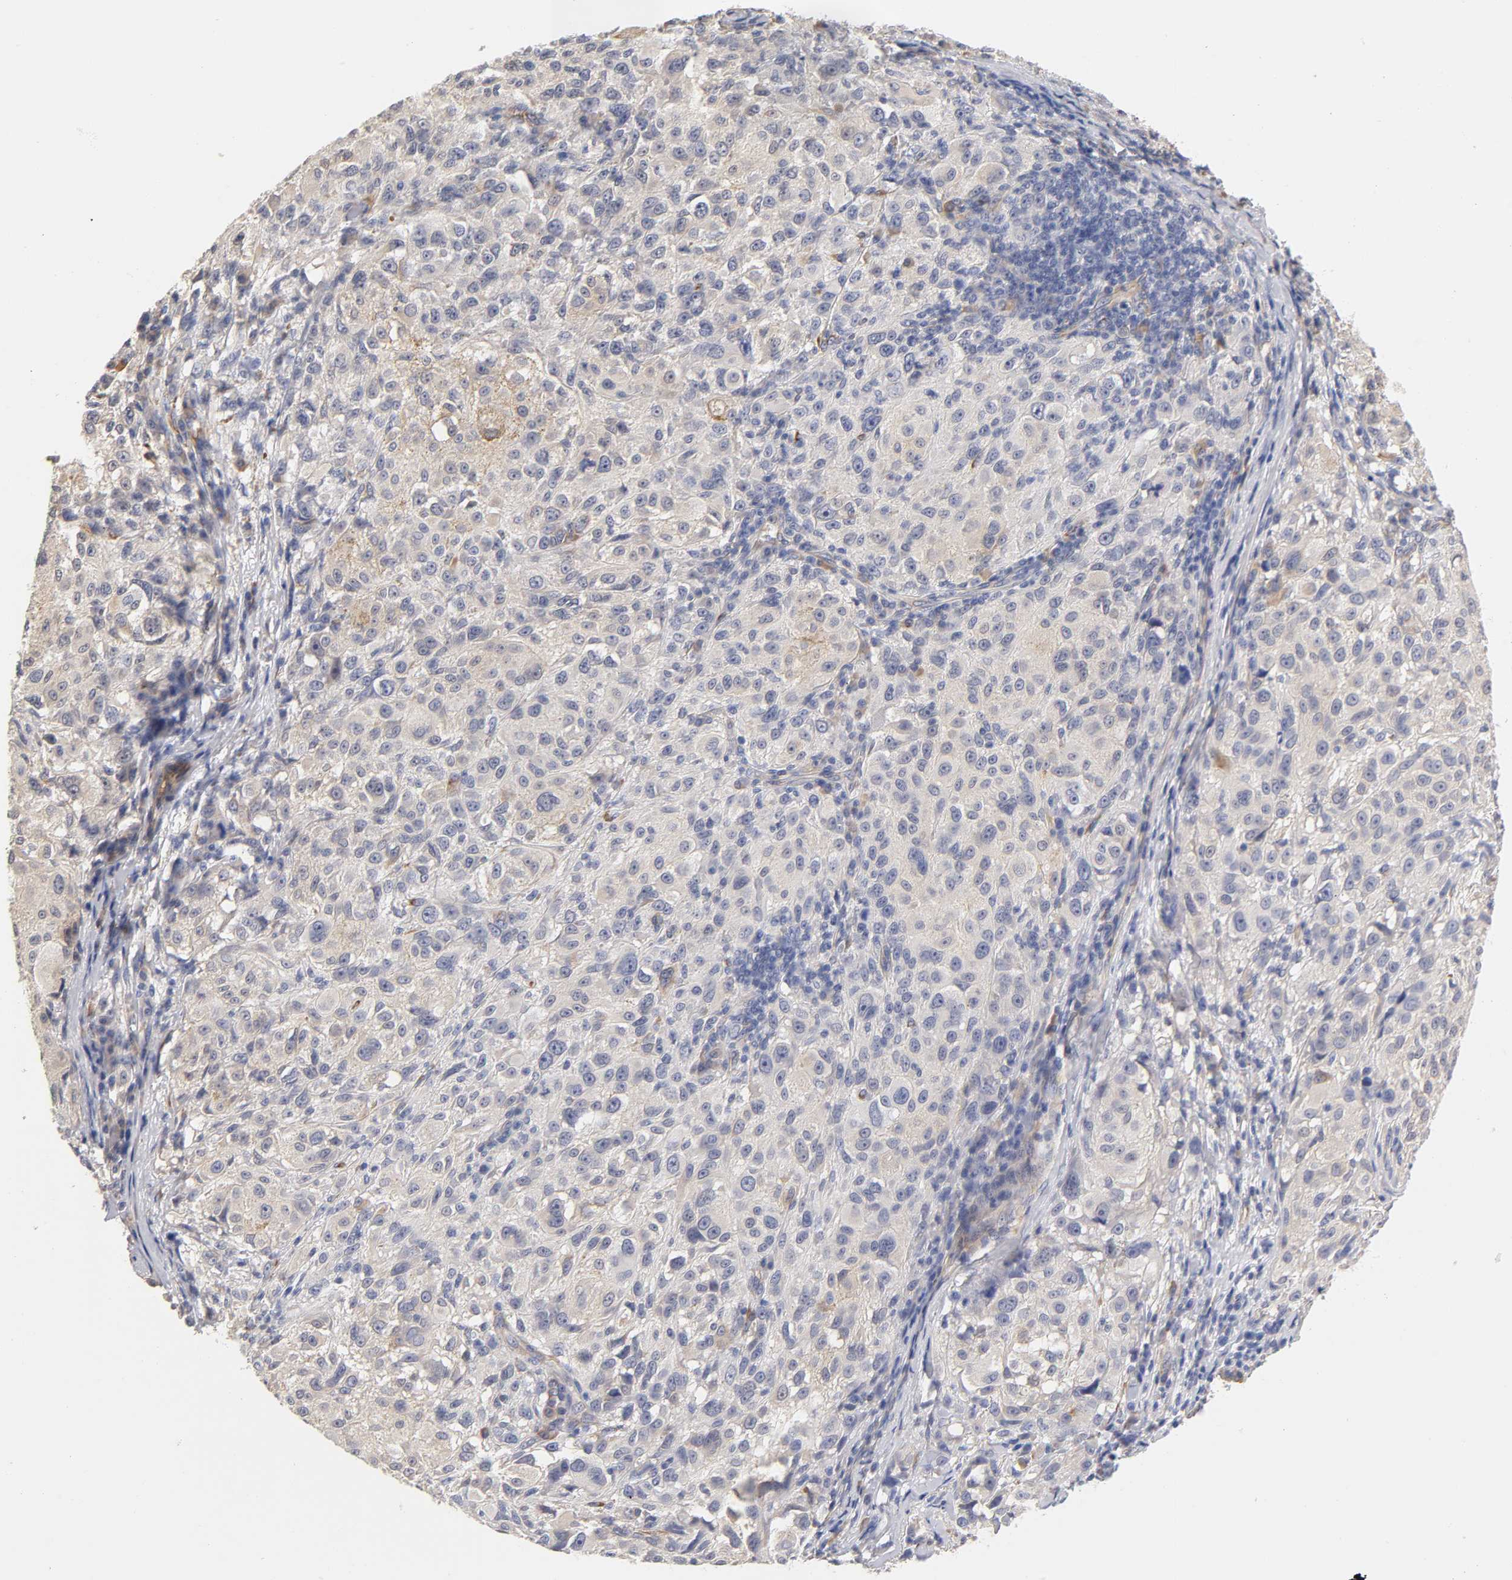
{"staining": {"intensity": "negative", "quantity": "none", "location": "none"}, "tissue": "melanoma", "cell_type": "Tumor cells", "image_type": "cancer", "snomed": [{"axis": "morphology", "description": "Necrosis, NOS"}, {"axis": "morphology", "description": "Malignant melanoma, NOS"}, {"axis": "topography", "description": "Skin"}], "caption": "Immunohistochemical staining of human malignant melanoma reveals no significant positivity in tumor cells. (Stains: DAB immunohistochemistry with hematoxylin counter stain, Microscopy: brightfield microscopy at high magnification).", "gene": "LAMB1", "patient": {"sex": "female", "age": 87}}